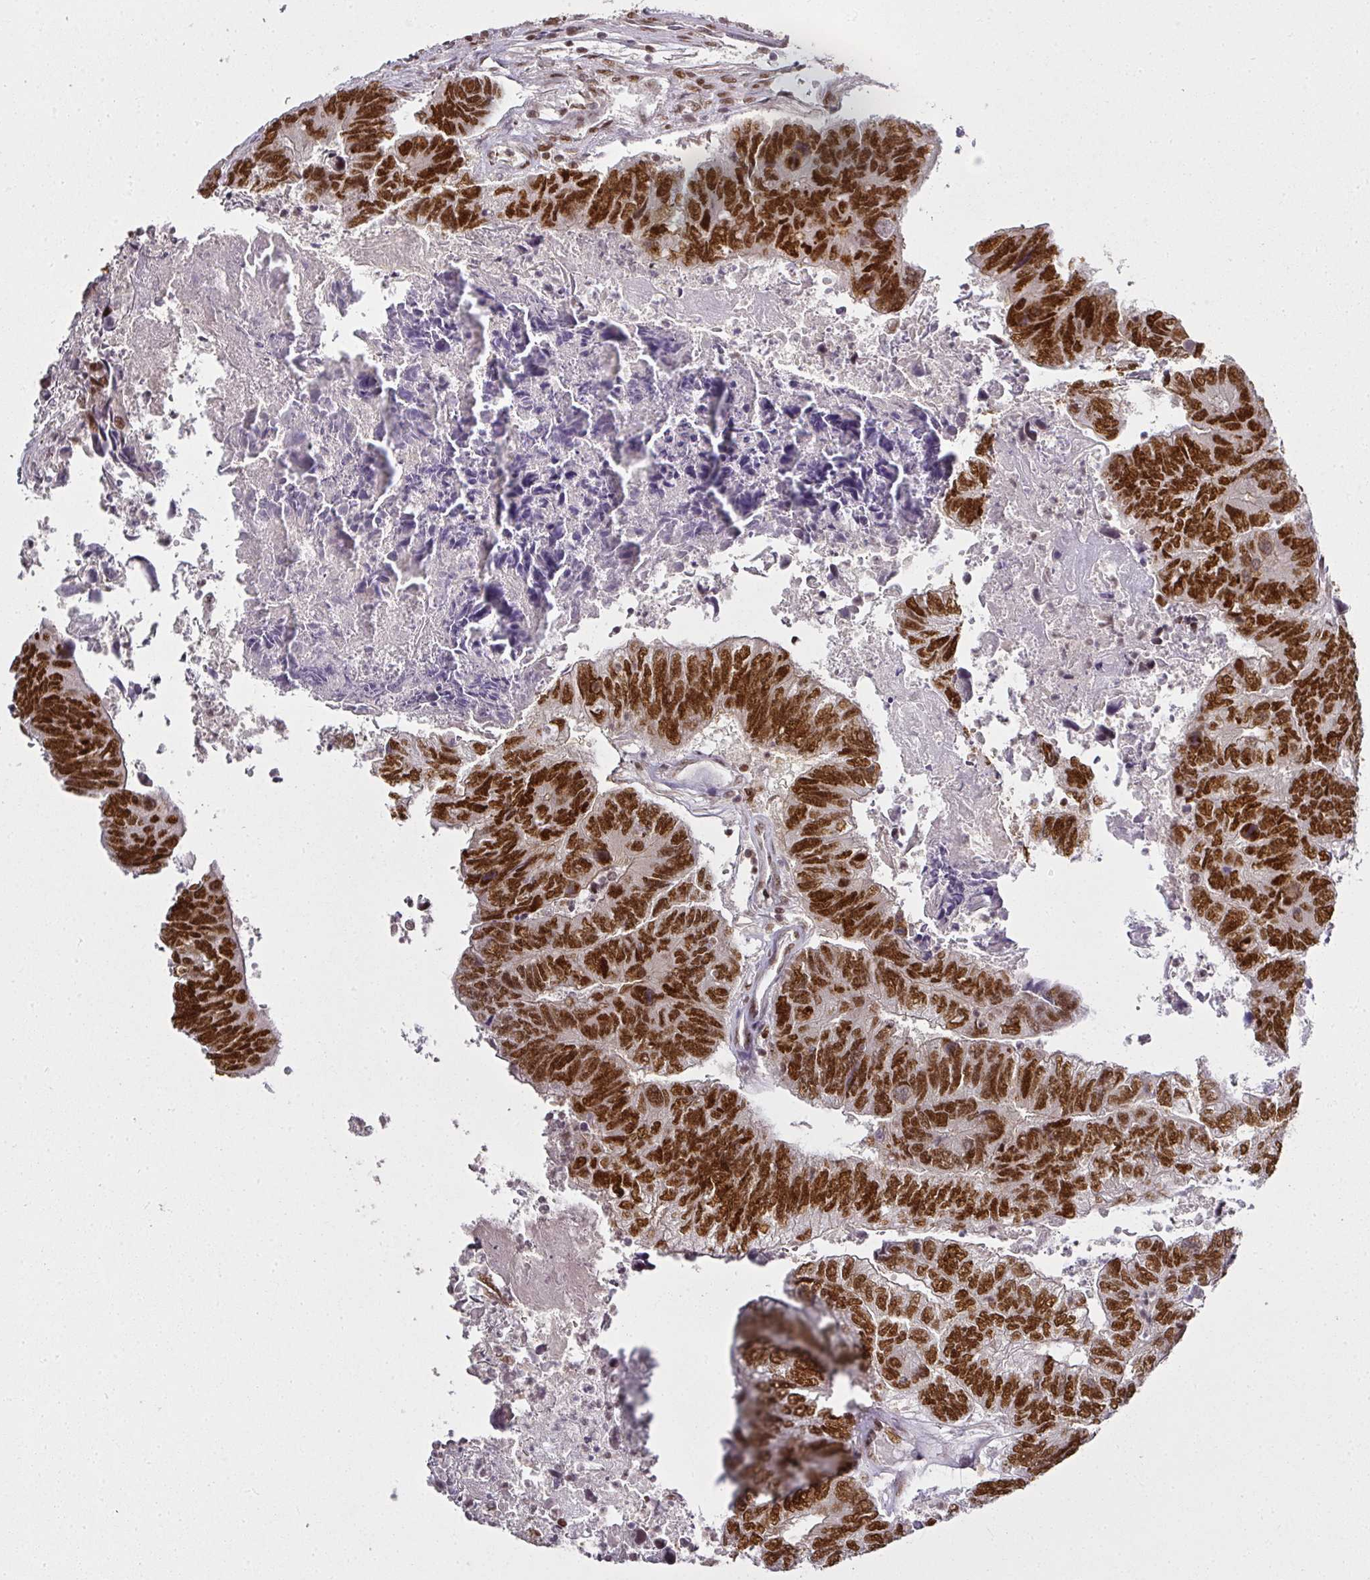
{"staining": {"intensity": "strong", "quantity": ">75%", "location": "nuclear"}, "tissue": "colorectal cancer", "cell_type": "Tumor cells", "image_type": "cancer", "snomed": [{"axis": "morphology", "description": "Adenocarcinoma, NOS"}, {"axis": "topography", "description": "Colon"}], "caption": "Strong nuclear staining for a protein is appreciated in approximately >75% of tumor cells of colorectal adenocarcinoma using IHC.", "gene": "GPRIN2", "patient": {"sex": "female", "age": 67}}